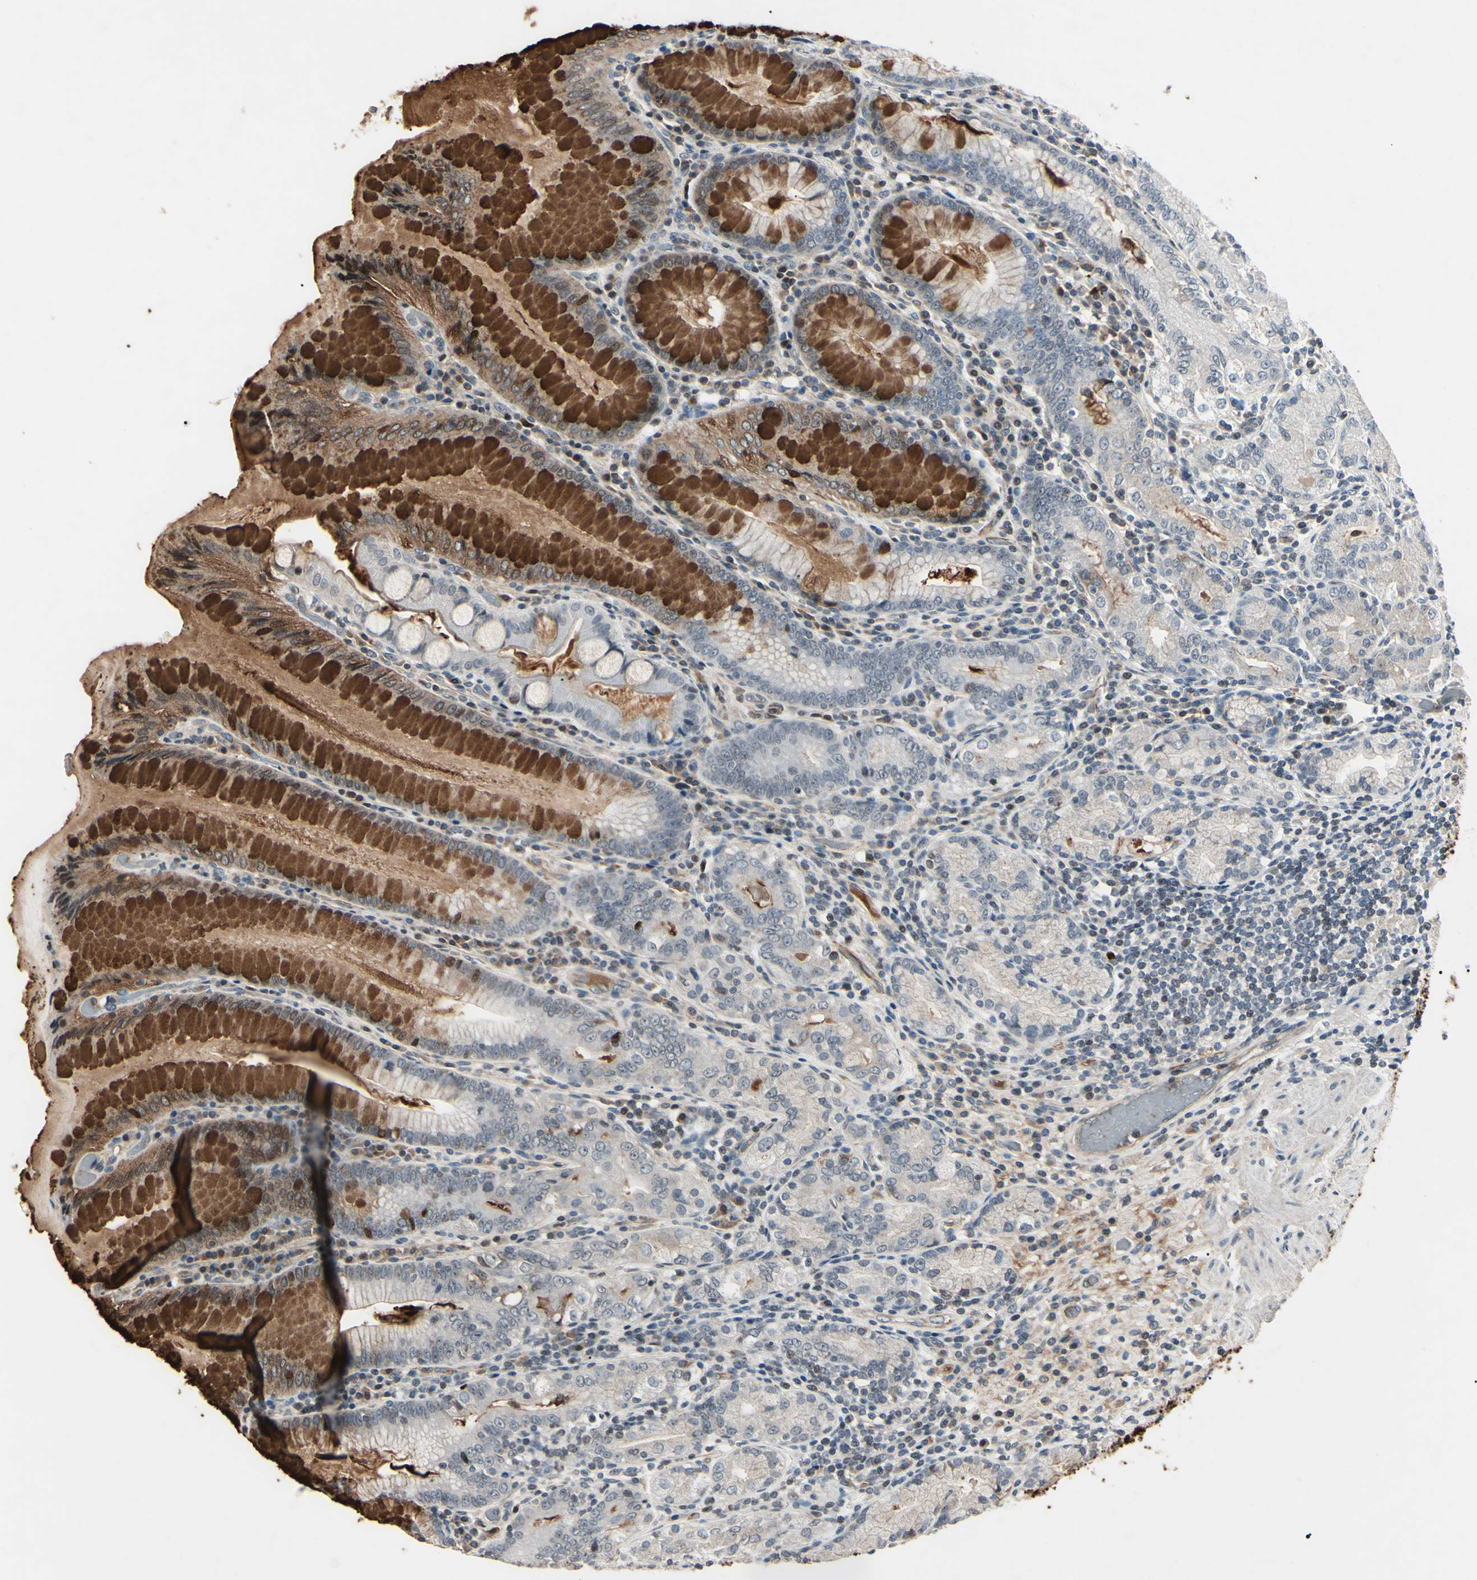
{"staining": {"intensity": "strong", "quantity": "25%-75%", "location": "cytoplasmic/membranous"}, "tissue": "stomach", "cell_type": "Glandular cells", "image_type": "normal", "snomed": [{"axis": "morphology", "description": "Normal tissue, NOS"}, {"axis": "topography", "description": "Stomach, lower"}], "caption": "This histopathology image reveals immunohistochemistry staining of unremarkable stomach, with high strong cytoplasmic/membranous expression in approximately 25%-75% of glandular cells.", "gene": "AEBP1", "patient": {"sex": "female", "age": 76}}